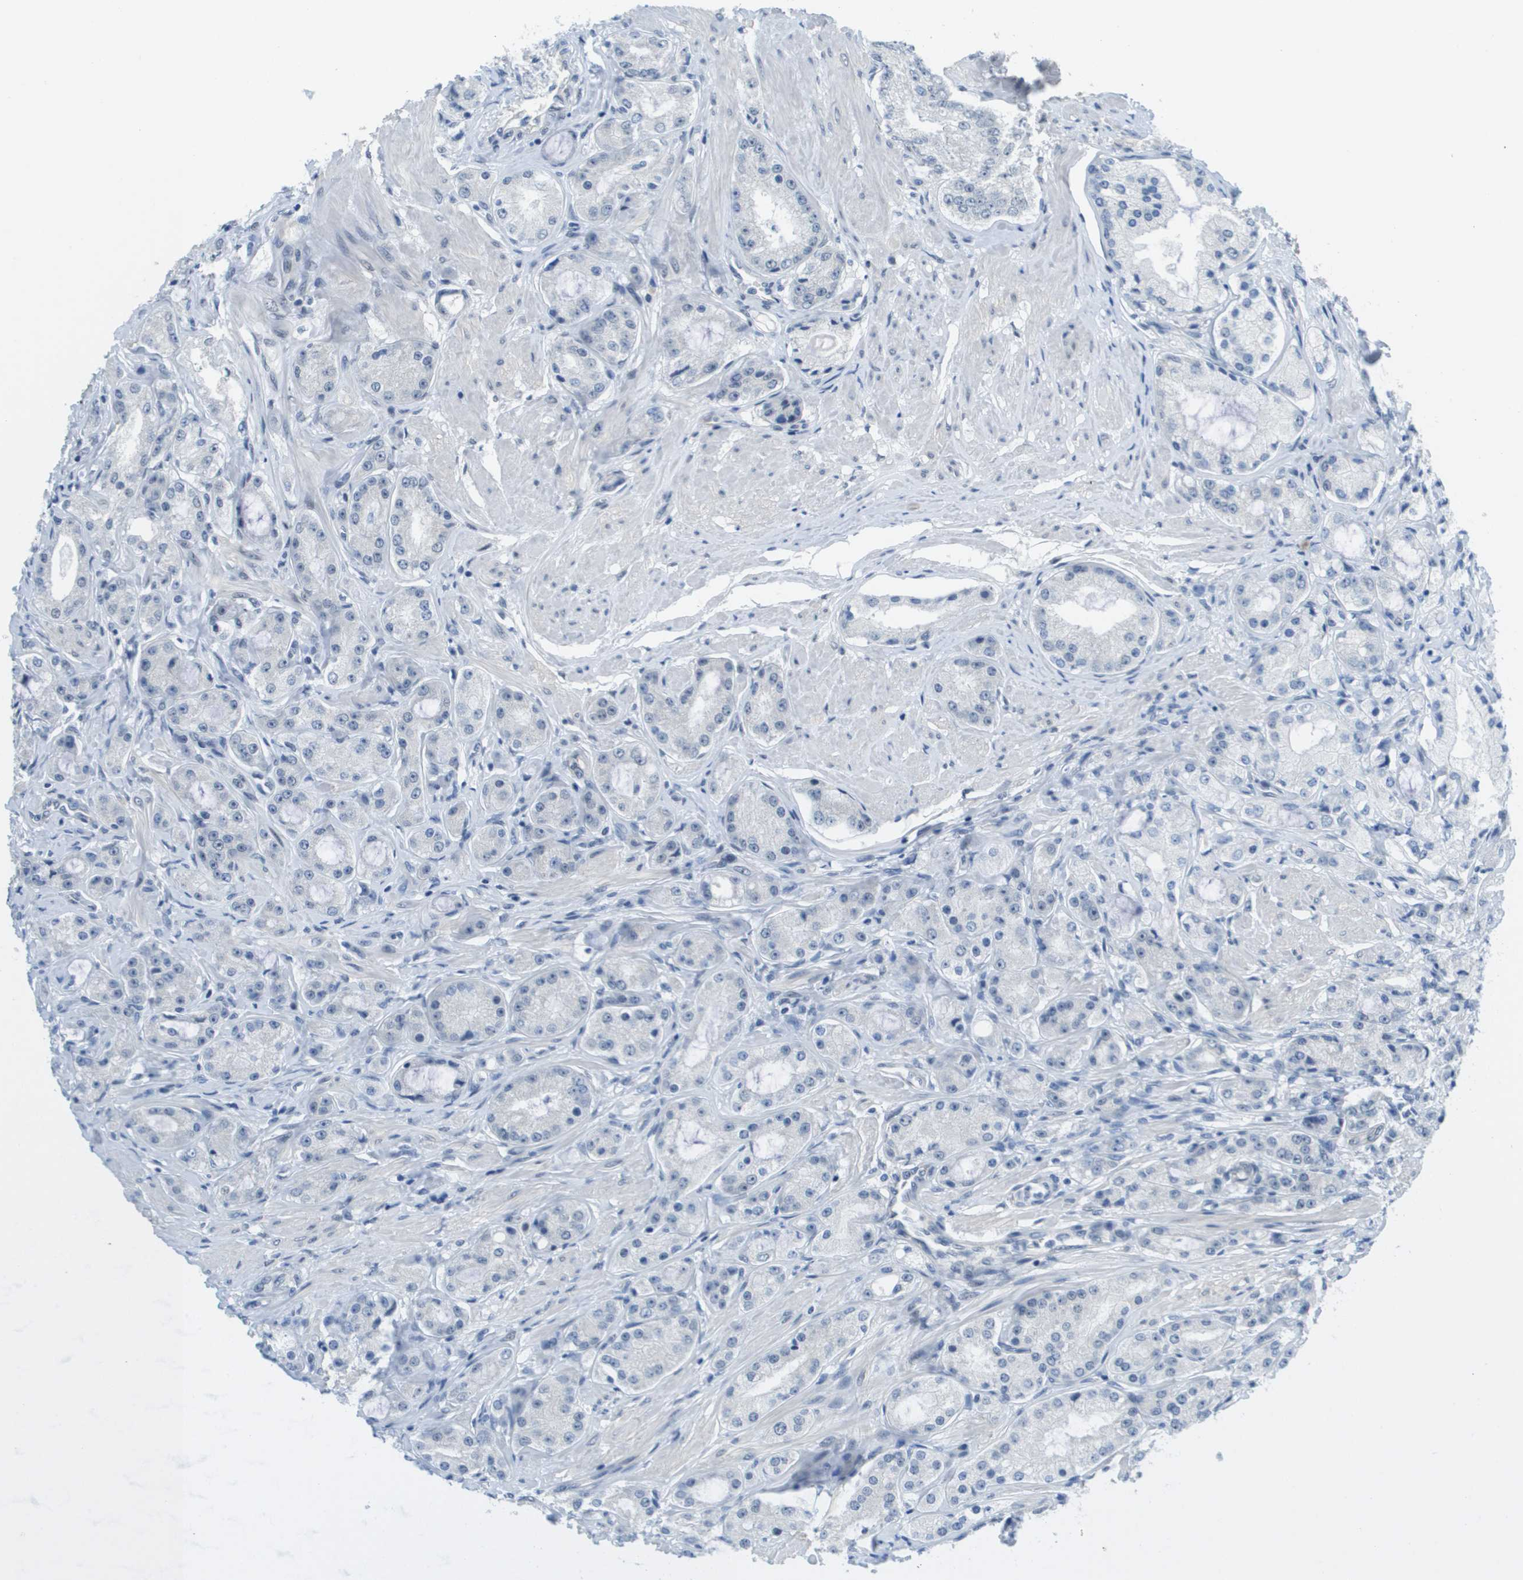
{"staining": {"intensity": "negative", "quantity": "none", "location": "none"}, "tissue": "prostate cancer", "cell_type": "Tumor cells", "image_type": "cancer", "snomed": [{"axis": "morphology", "description": "Adenocarcinoma, Low grade"}, {"axis": "topography", "description": "Prostate"}], "caption": "Prostate cancer (adenocarcinoma (low-grade)) stained for a protein using immunohistochemistry (IHC) shows no positivity tumor cells.", "gene": "ARID1B", "patient": {"sex": "male", "age": 63}}